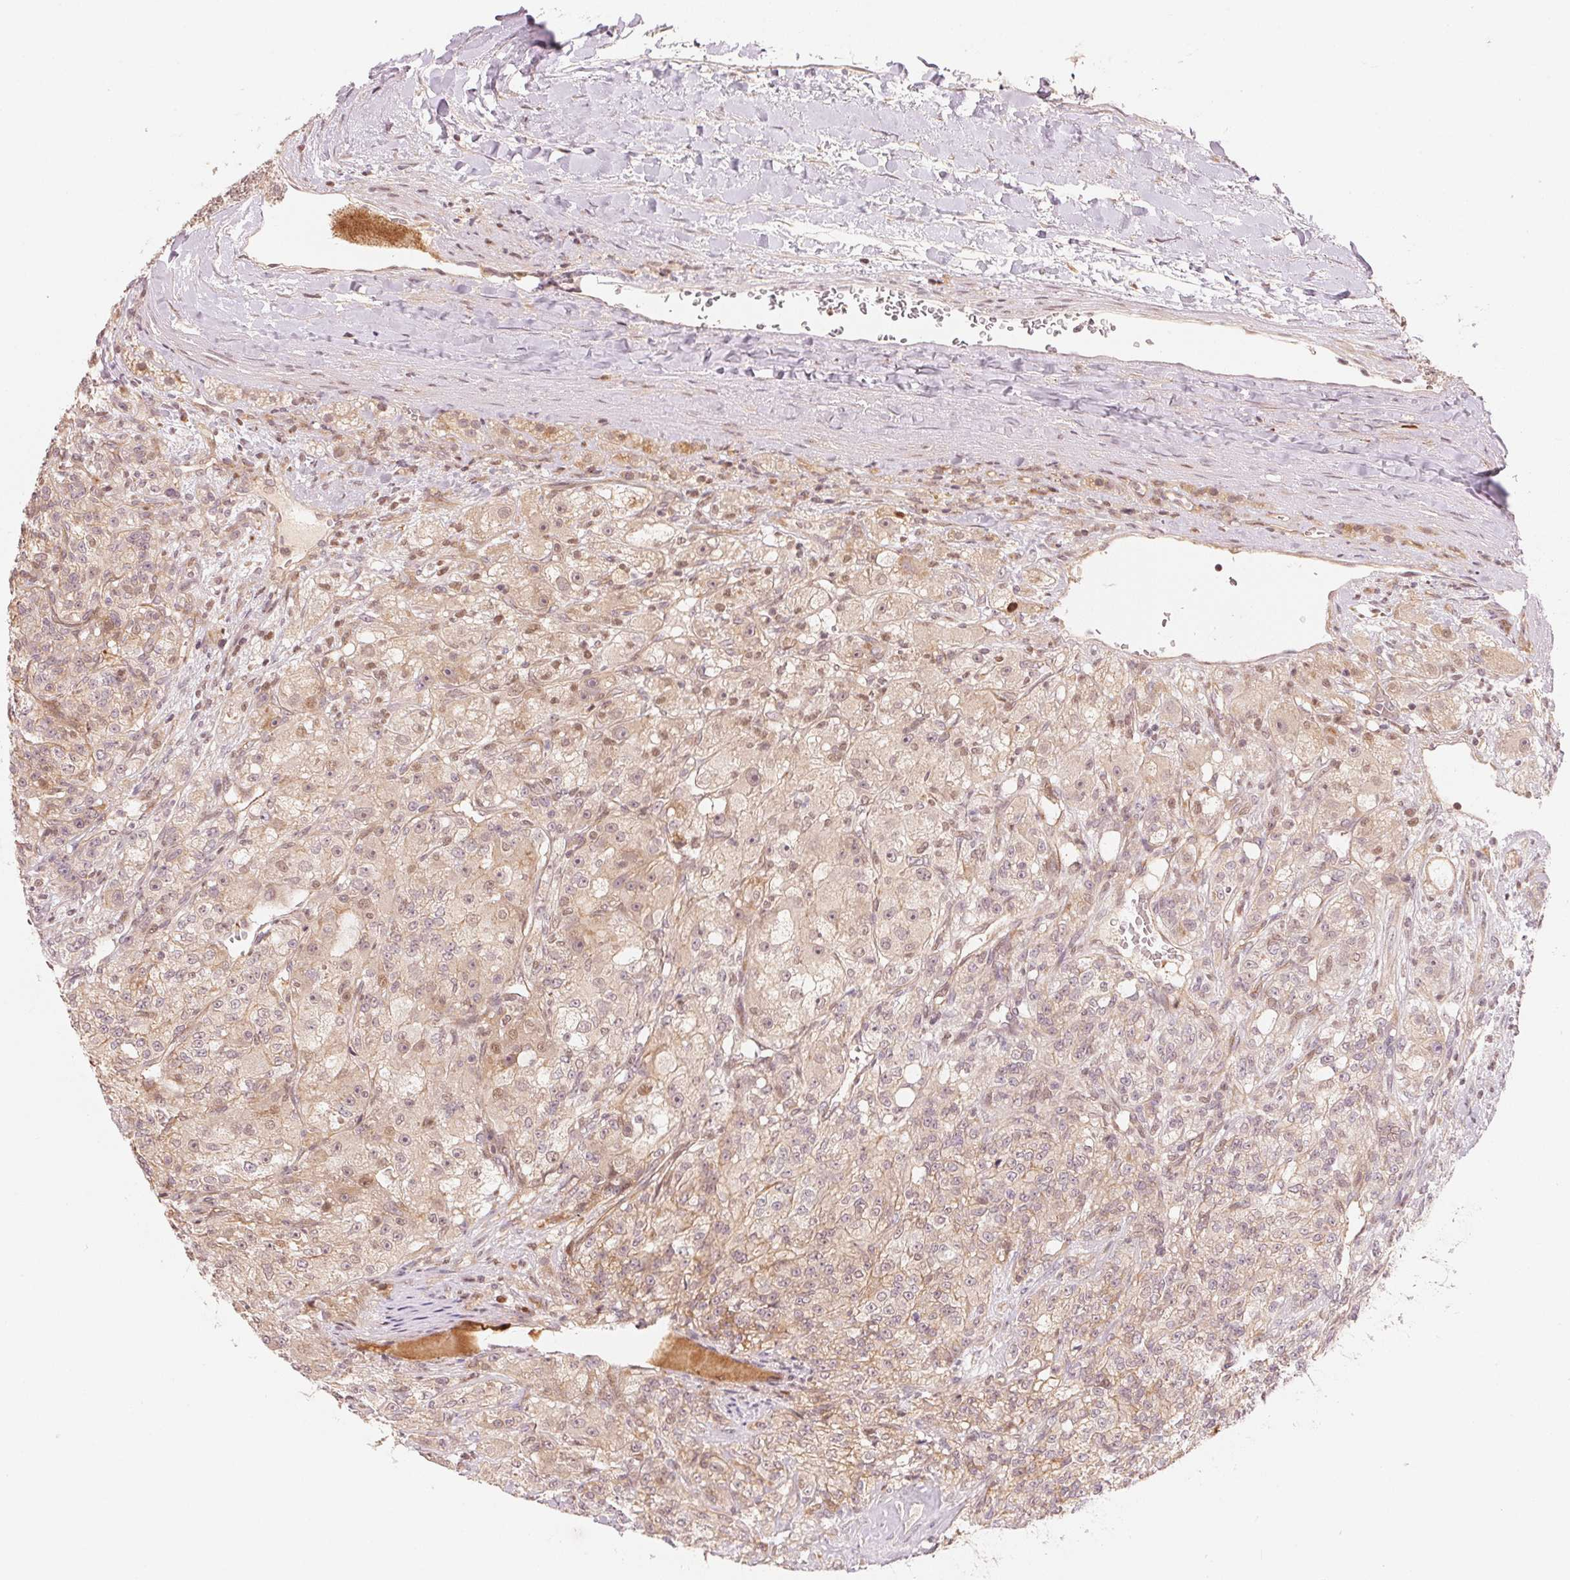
{"staining": {"intensity": "weak", "quantity": "<25%", "location": "cytoplasmic/membranous"}, "tissue": "renal cancer", "cell_type": "Tumor cells", "image_type": "cancer", "snomed": [{"axis": "morphology", "description": "Adenocarcinoma, NOS"}, {"axis": "topography", "description": "Kidney"}], "caption": "Tumor cells show no significant protein positivity in renal cancer. The staining was performed using DAB to visualize the protein expression in brown, while the nuclei were stained in blue with hematoxylin (Magnification: 20x).", "gene": "PRKN", "patient": {"sex": "female", "age": 63}}